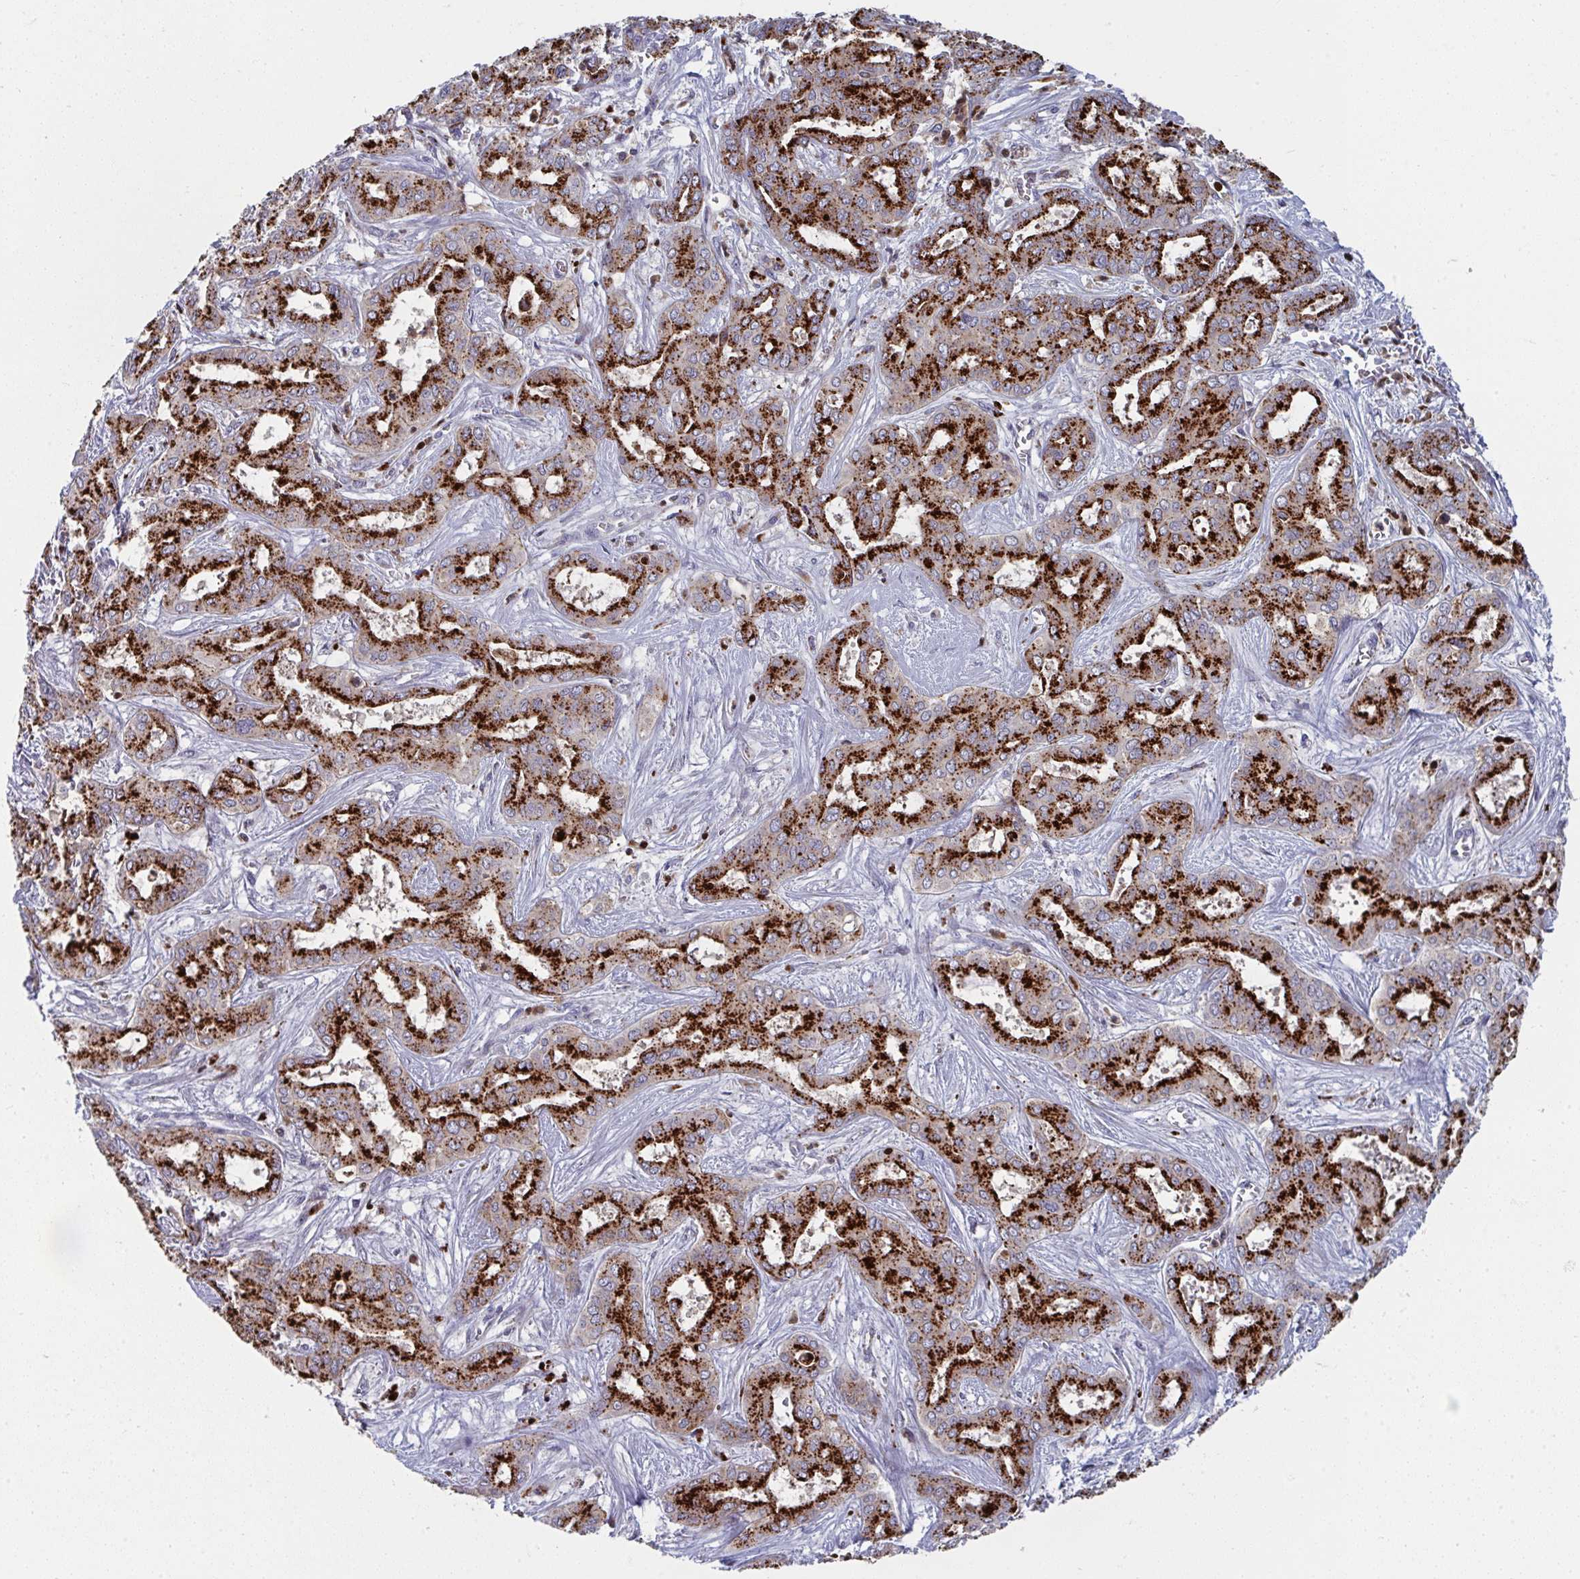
{"staining": {"intensity": "strong", "quantity": ">75%", "location": "cytoplasmic/membranous"}, "tissue": "liver cancer", "cell_type": "Tumor cells", "image_type": "cancer", "snomed": [{"axis": "morphology", "description": "Cholangiocarcinoma"}, {"axis": "topography", "description": "Liver"}], "caption": "Human liver cholangiocarcinoma stained with a protein marker demonstrates strong staining in tumor cells.", "gene": "AOC2", "patient": {"sex": "female", "age": 64}}